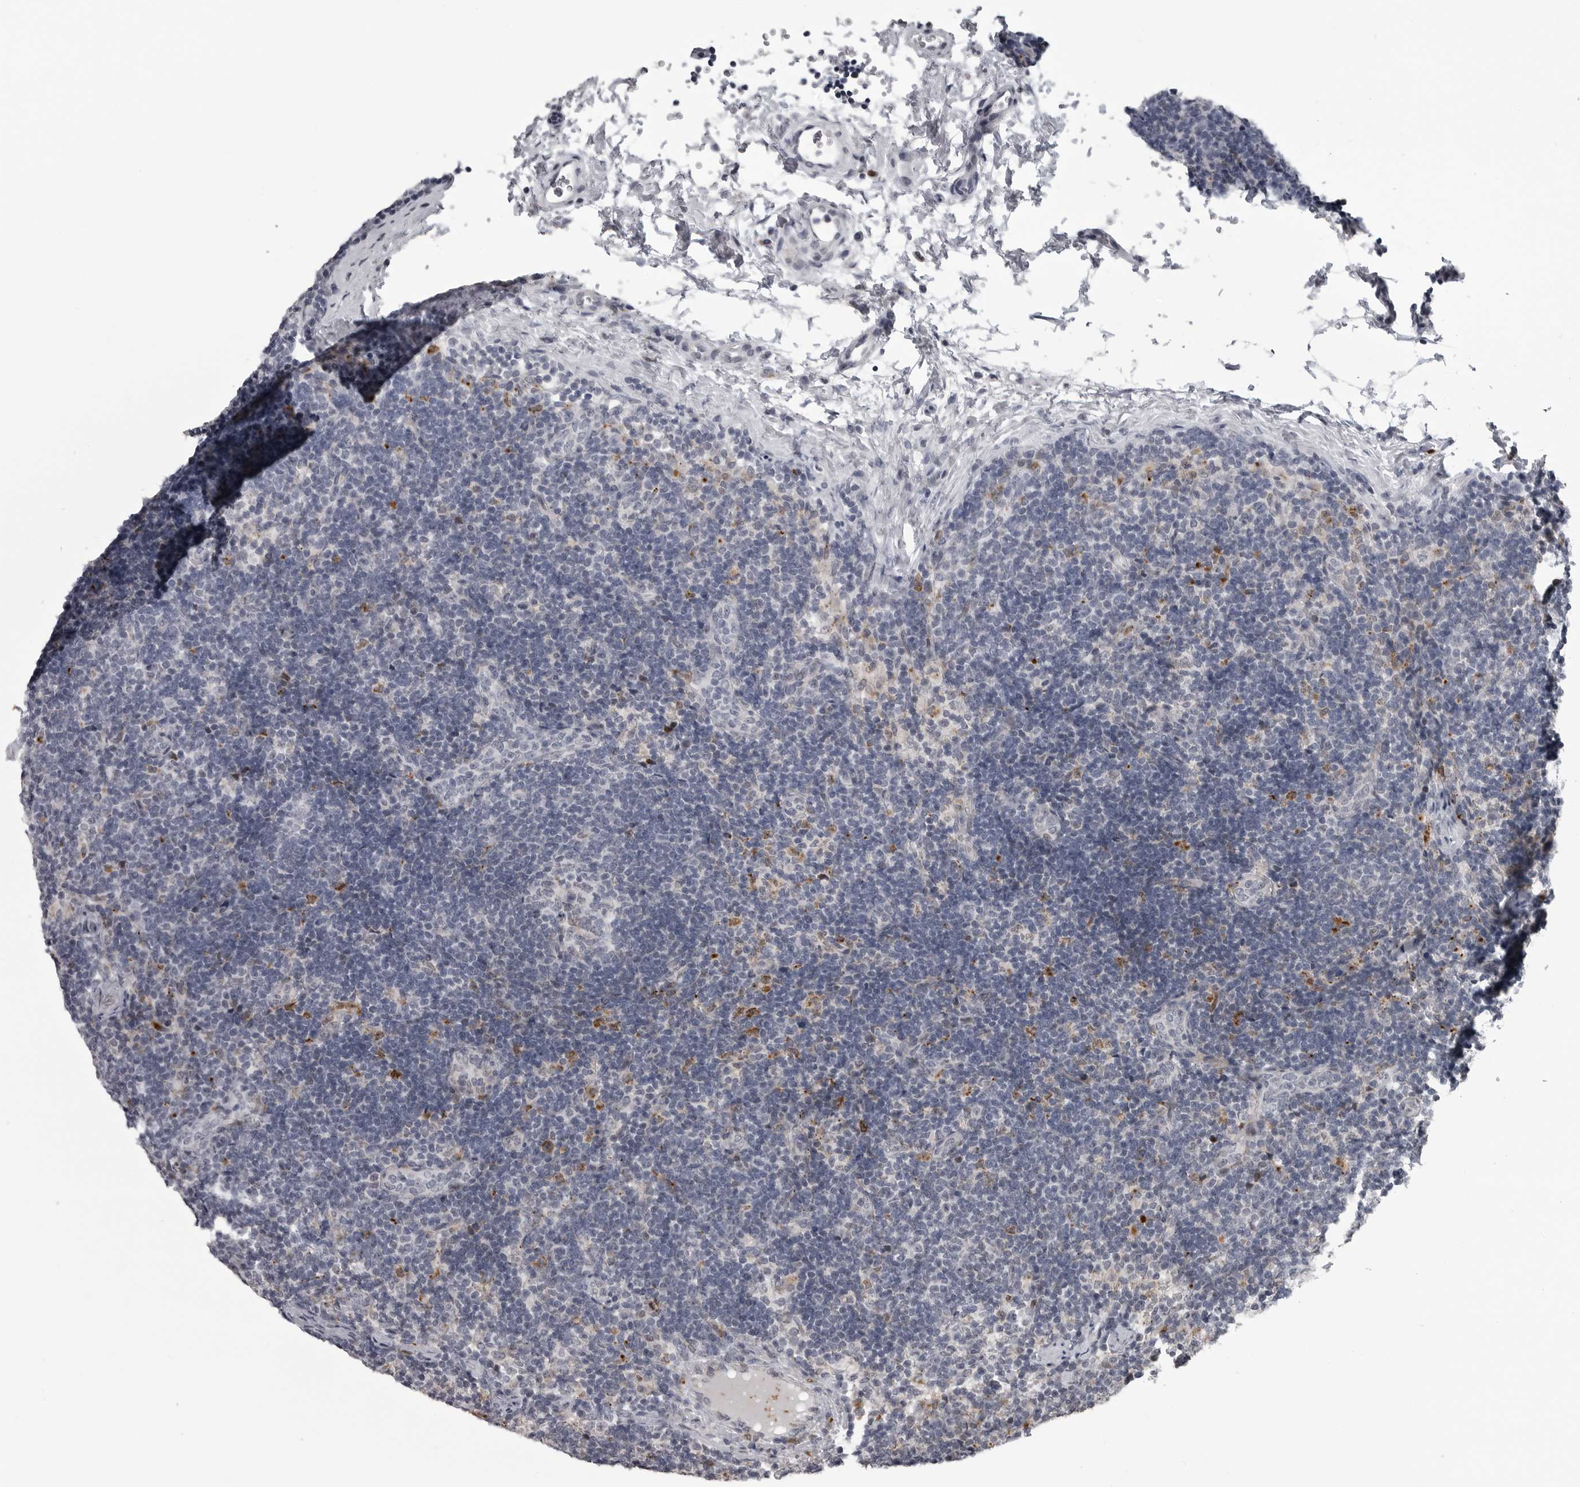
{"staining": {"intensity": "negative", "quantity": "none", "location": "none"}, "tissue": "lymph node", "cell_type": "Germinal center cells", "image_type": "normal", "snomed": [{"axis": "morphology", "description": "Normal tissue, NOS"}, {"axis": "topography", "description": "Lymph node"}], "caption": "The histopathology image shows no significant positivity in germinal center cells of lymph node. (Brightfield microscopy of DAB immunohistochemistry (IHC) at high magnification).", "gene": "LYSMD1", "patient": {"sex": "female", "age": 22}}